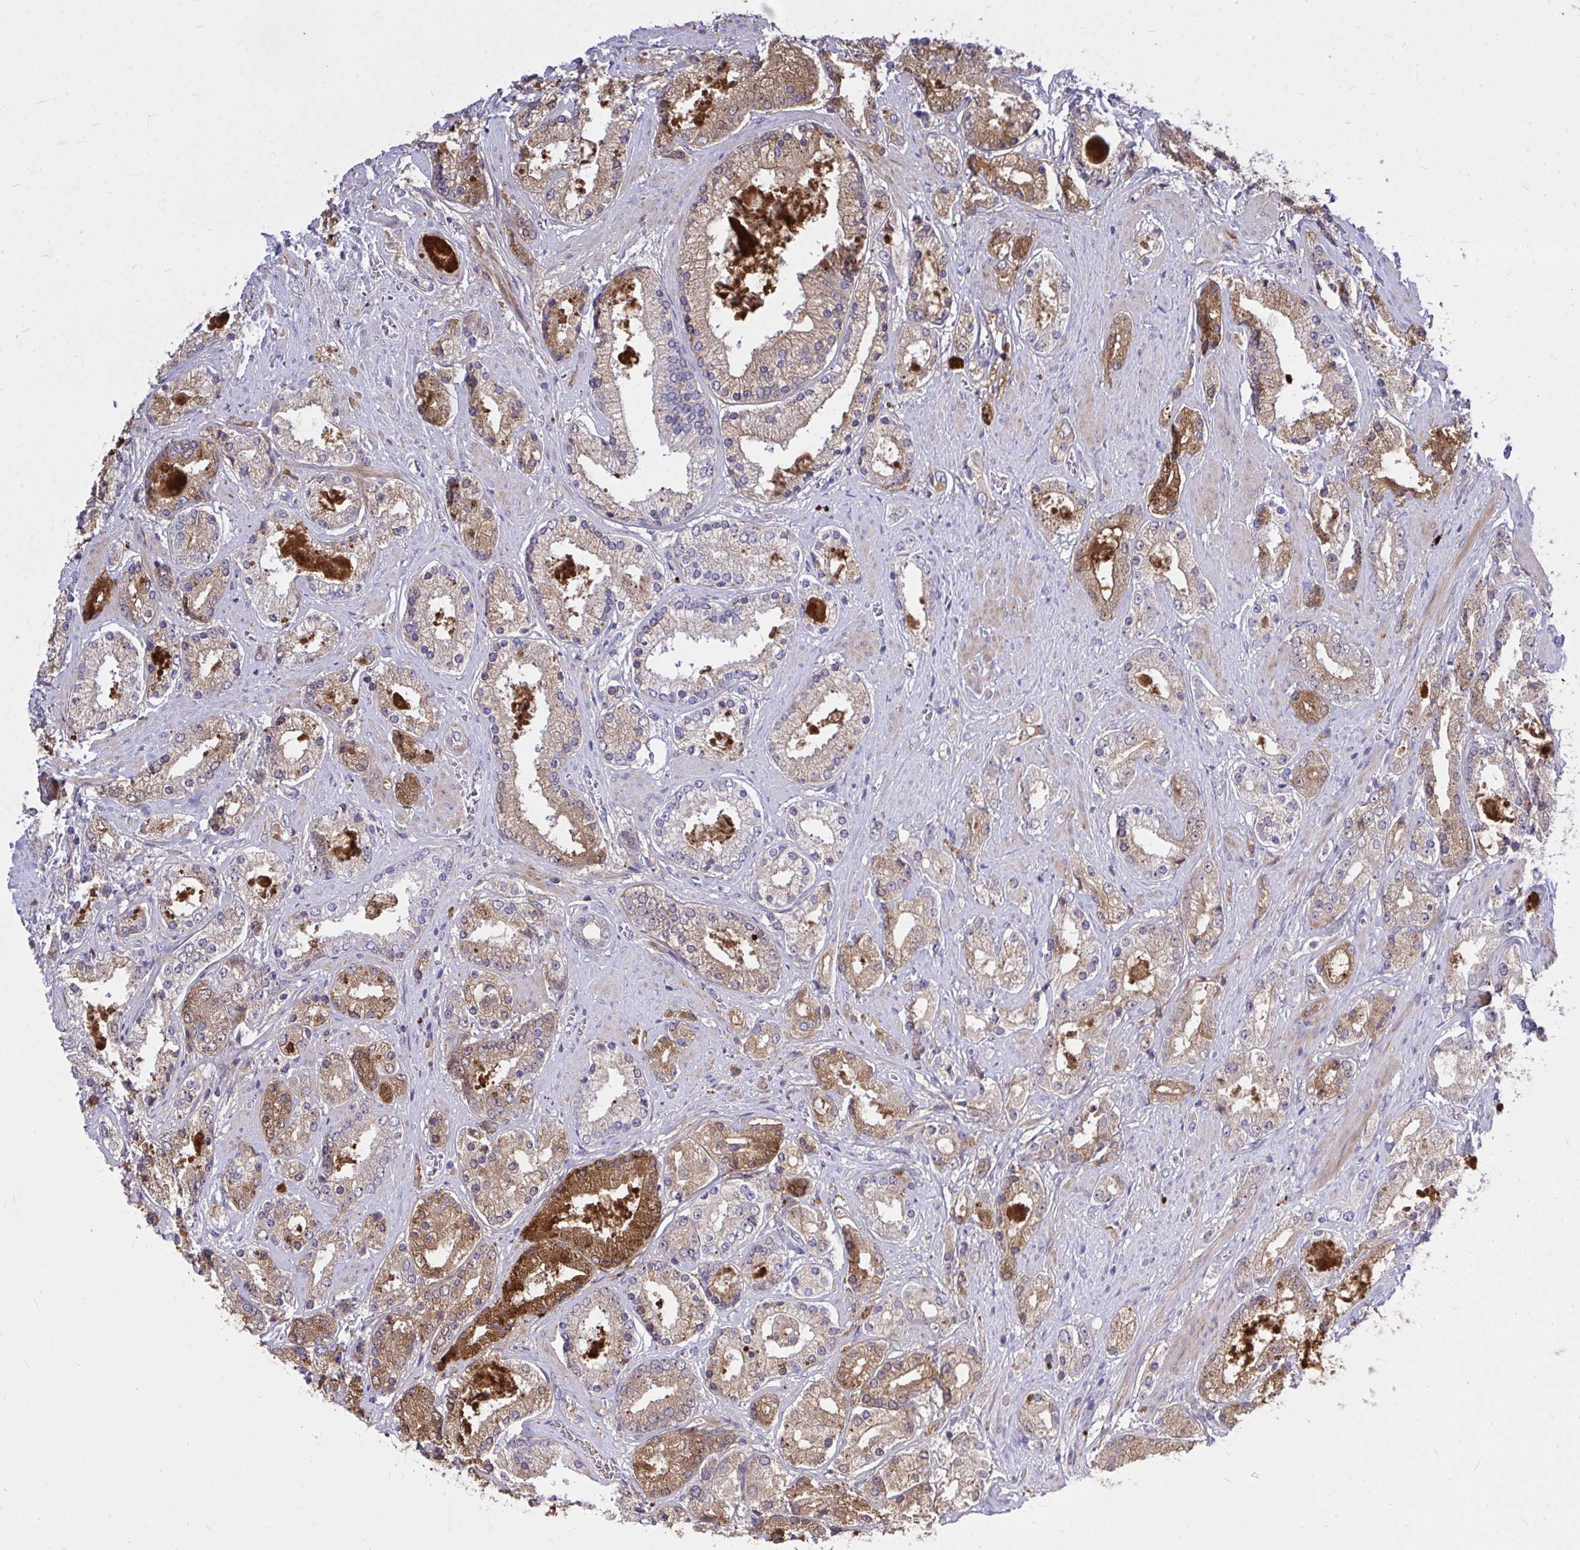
{"staining": {"intensity": "moderate", "quantity": "25%-75%", "location": "cytoplasmic/membranous"}, "tissue": "prostate cancer", "cell_type": "Tumor cells", "image_type": "cancer", "snomed": [{"axis": "morphology", "description": "Adenocarcinoma, High grade"}, {"axis": "topography", "description": "Prostate"}], "caption": "Prostate cancer (high-grade adenocarcinoma) stained for a protein reveals moderate cytoplasmic/membranous positivity in tumor cells.", "gene": "TP53I11", "patient": {"sex": "male", "age": 67}}